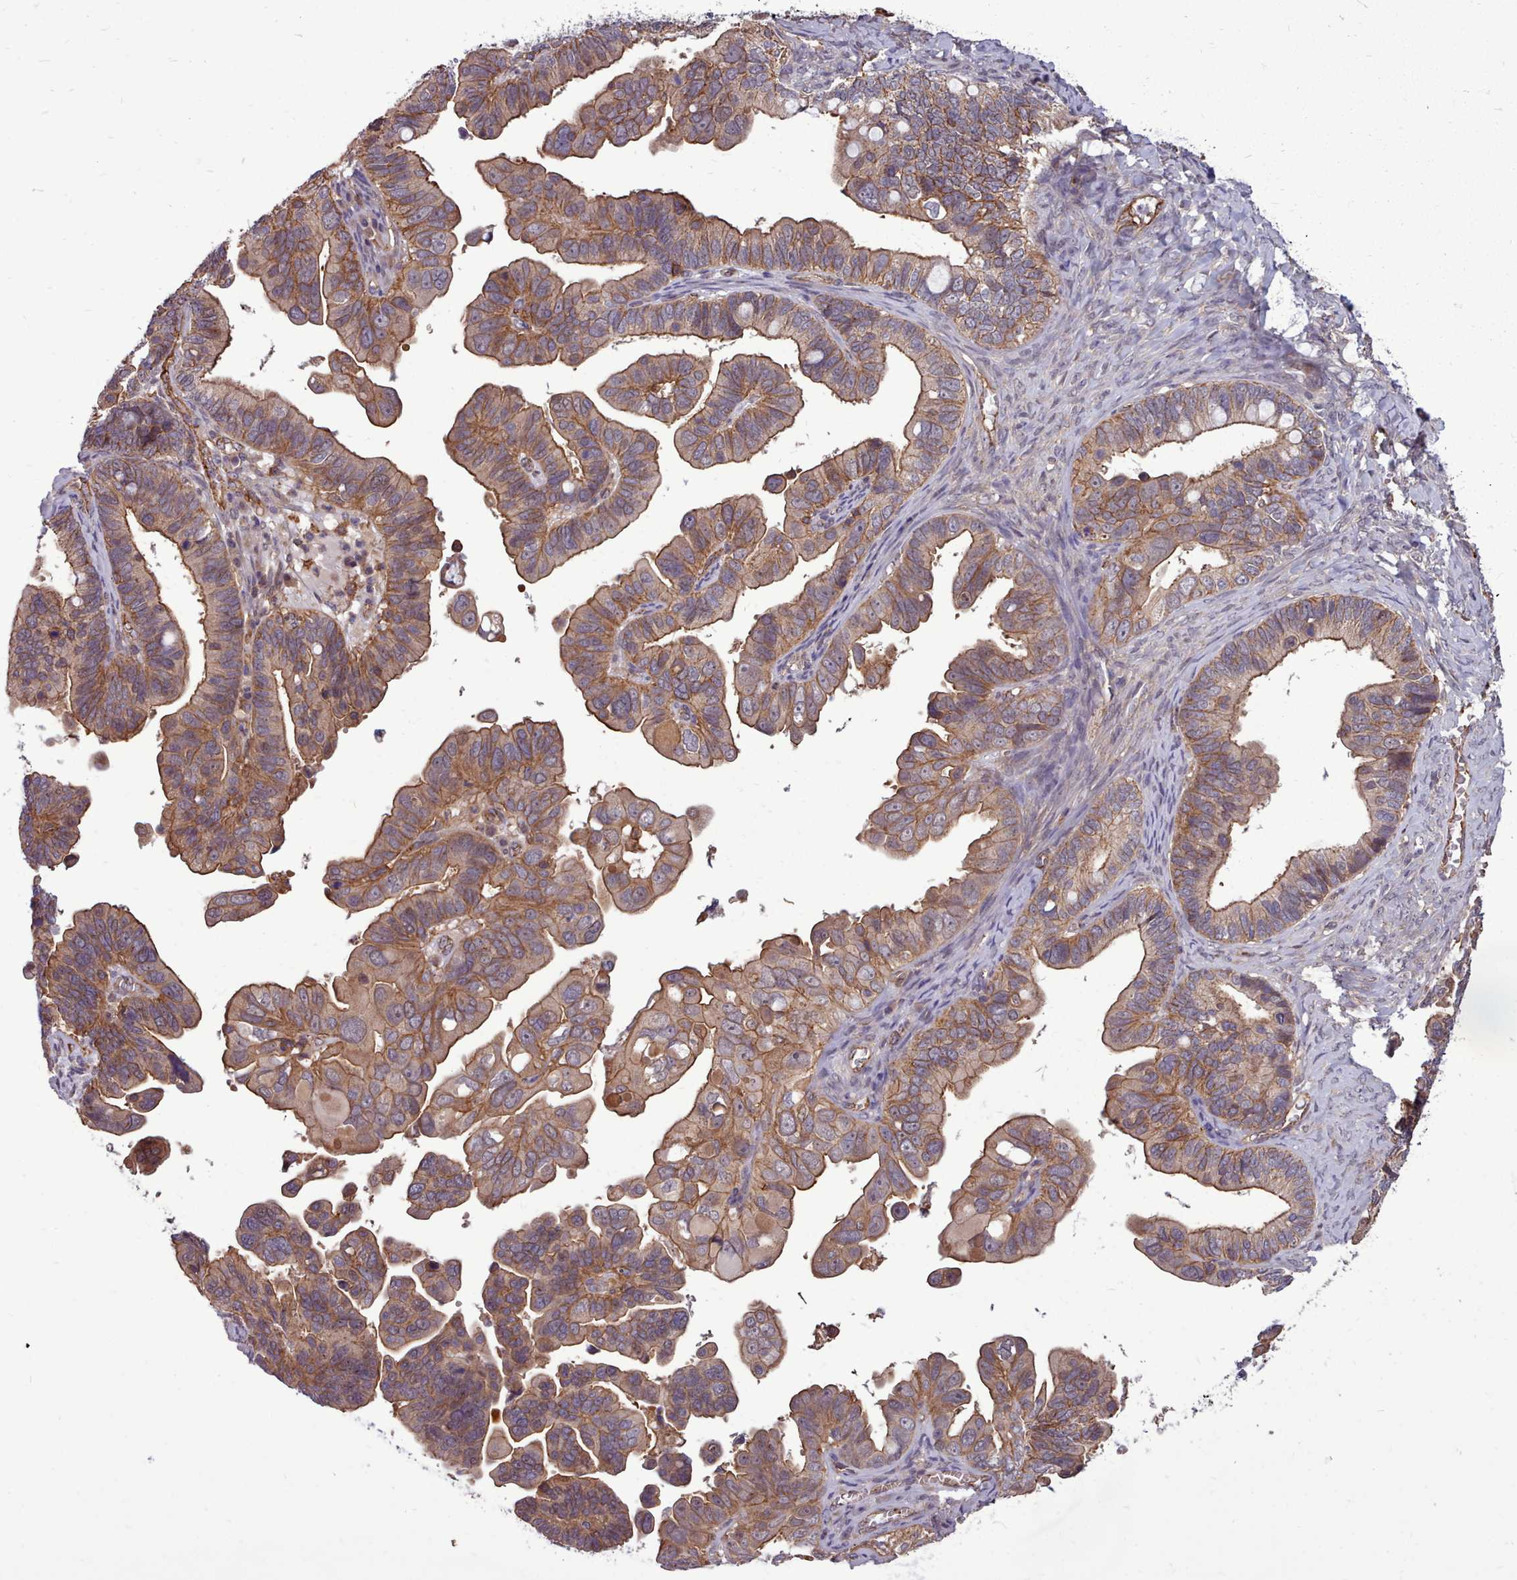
{"staining": {"intensity": "moderate", "quantity": ">75%", "location": "cytoplasmic/membranous"}, "tissue": "ovarian cancer", "cell_type": "Tumor cells", "image_type": "cancer", "snomed": [{"axis": "morphology", "description": "Cystadenocarcinoma, serous, NOS"}, {"axis": "topography", "description": "Ovary"}], "caption": "This micrograph demonstrates immunohistochemistry (IHC) staining of human ovarian cancer (serous cystadenocarcinoma), with medium moderate cytoplasmic/membranous staining in approximately >75% of tumor cells.", "gene": "STUB1", "patient": {"sex": "female", "age": 56}}